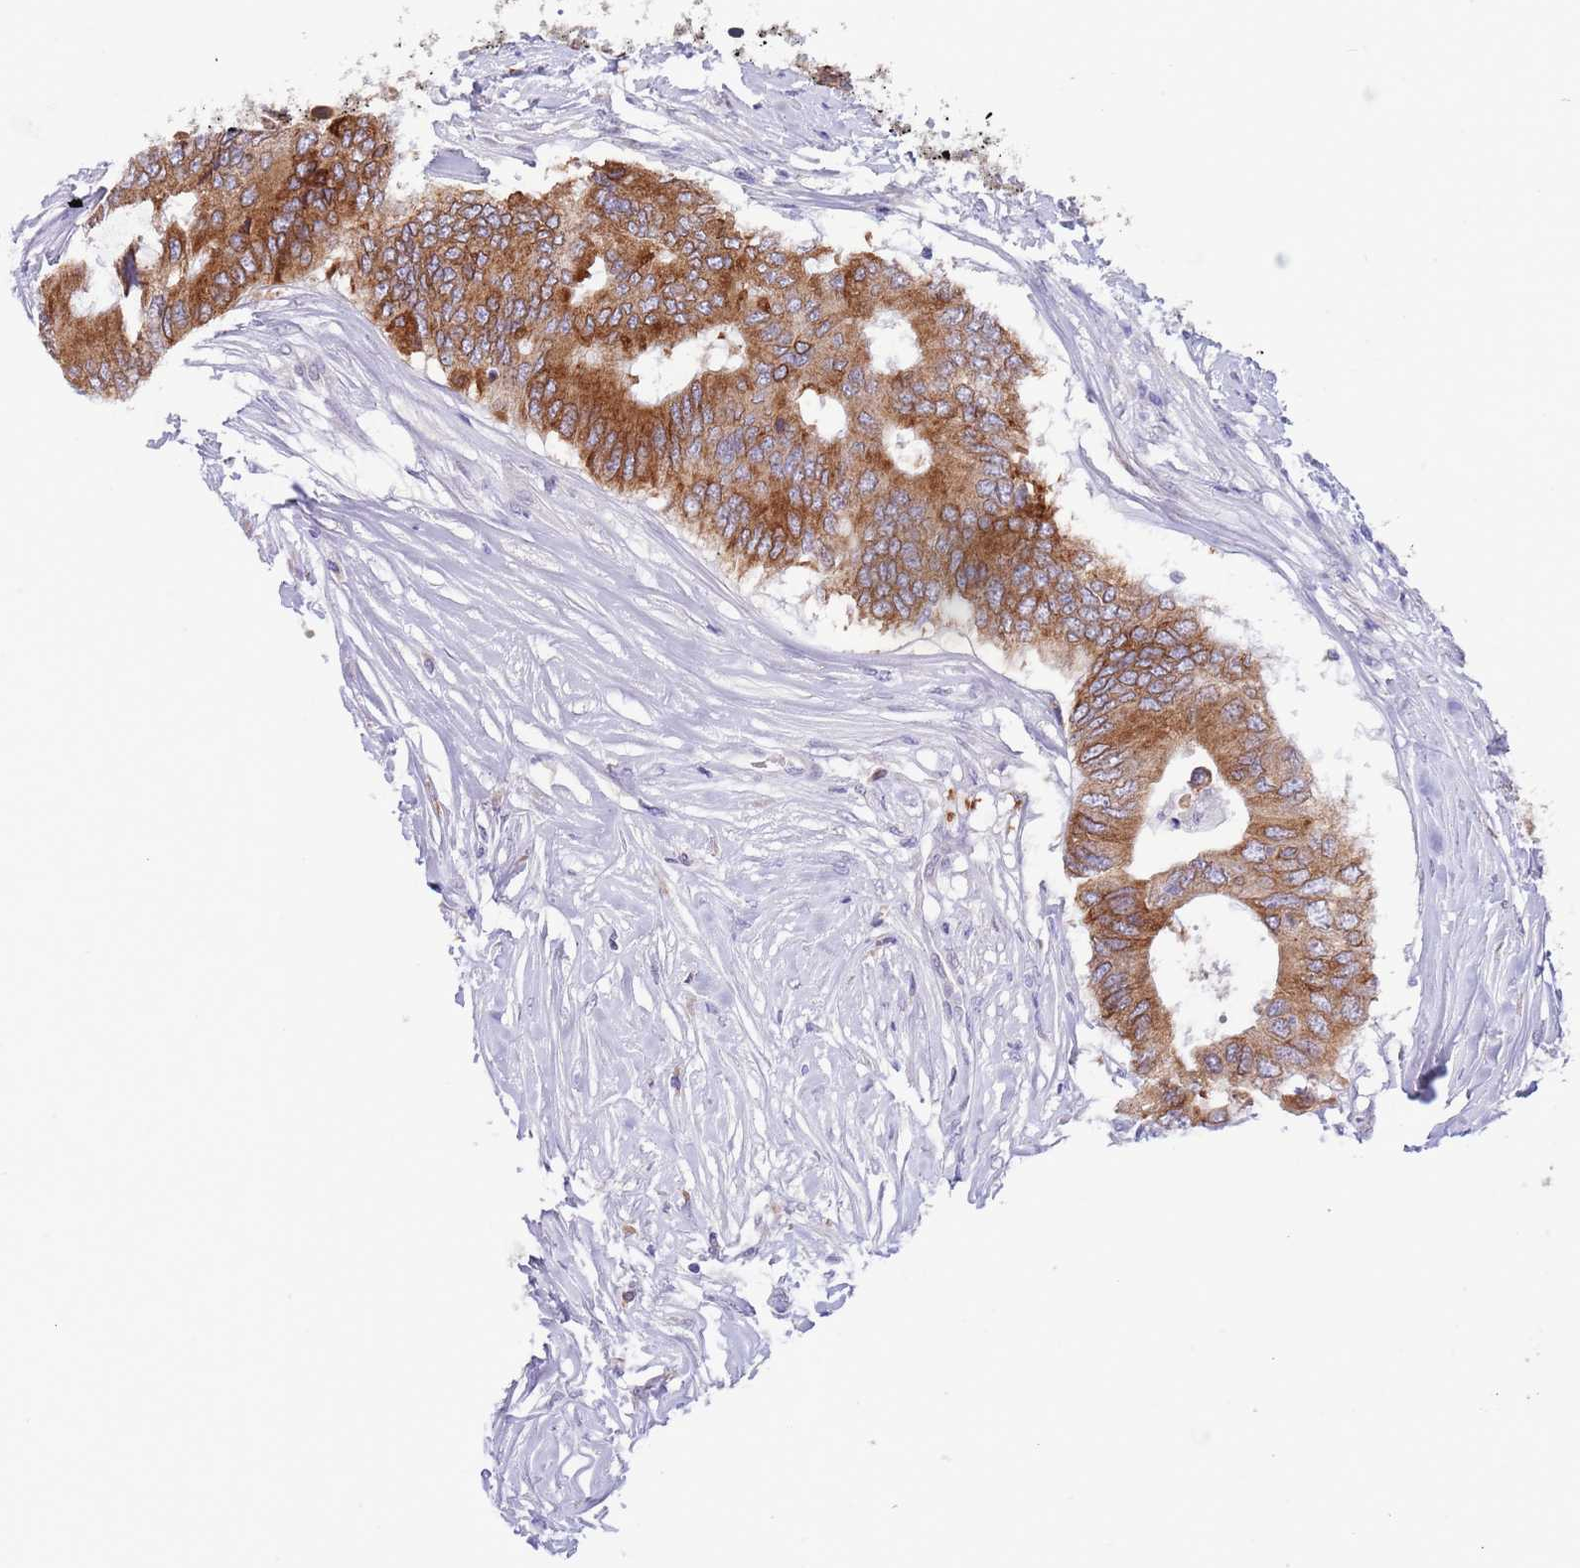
{"staining": {"intensity": "strong", "quantity": ">75%", "location": "cytoplasmic/membranous"}, "tissue": "colorectal cancer", "cell_type": "Tumor cells", "image_type": "cancer", "snomed": [{"axis": "morphology", "description": "Adenocarcinoma, NOS"}, {"axis": "topography", "description": "Colon"}], "caption": "Strong cytoplasmic/membranous staining for a protein is present in approximately >75% of tumor cells of adenocarcinoma (colorectal) using immunohistochemistry (IHC).", "gene": "EBPL", "patient": {"sex": "male", "age": 71}}